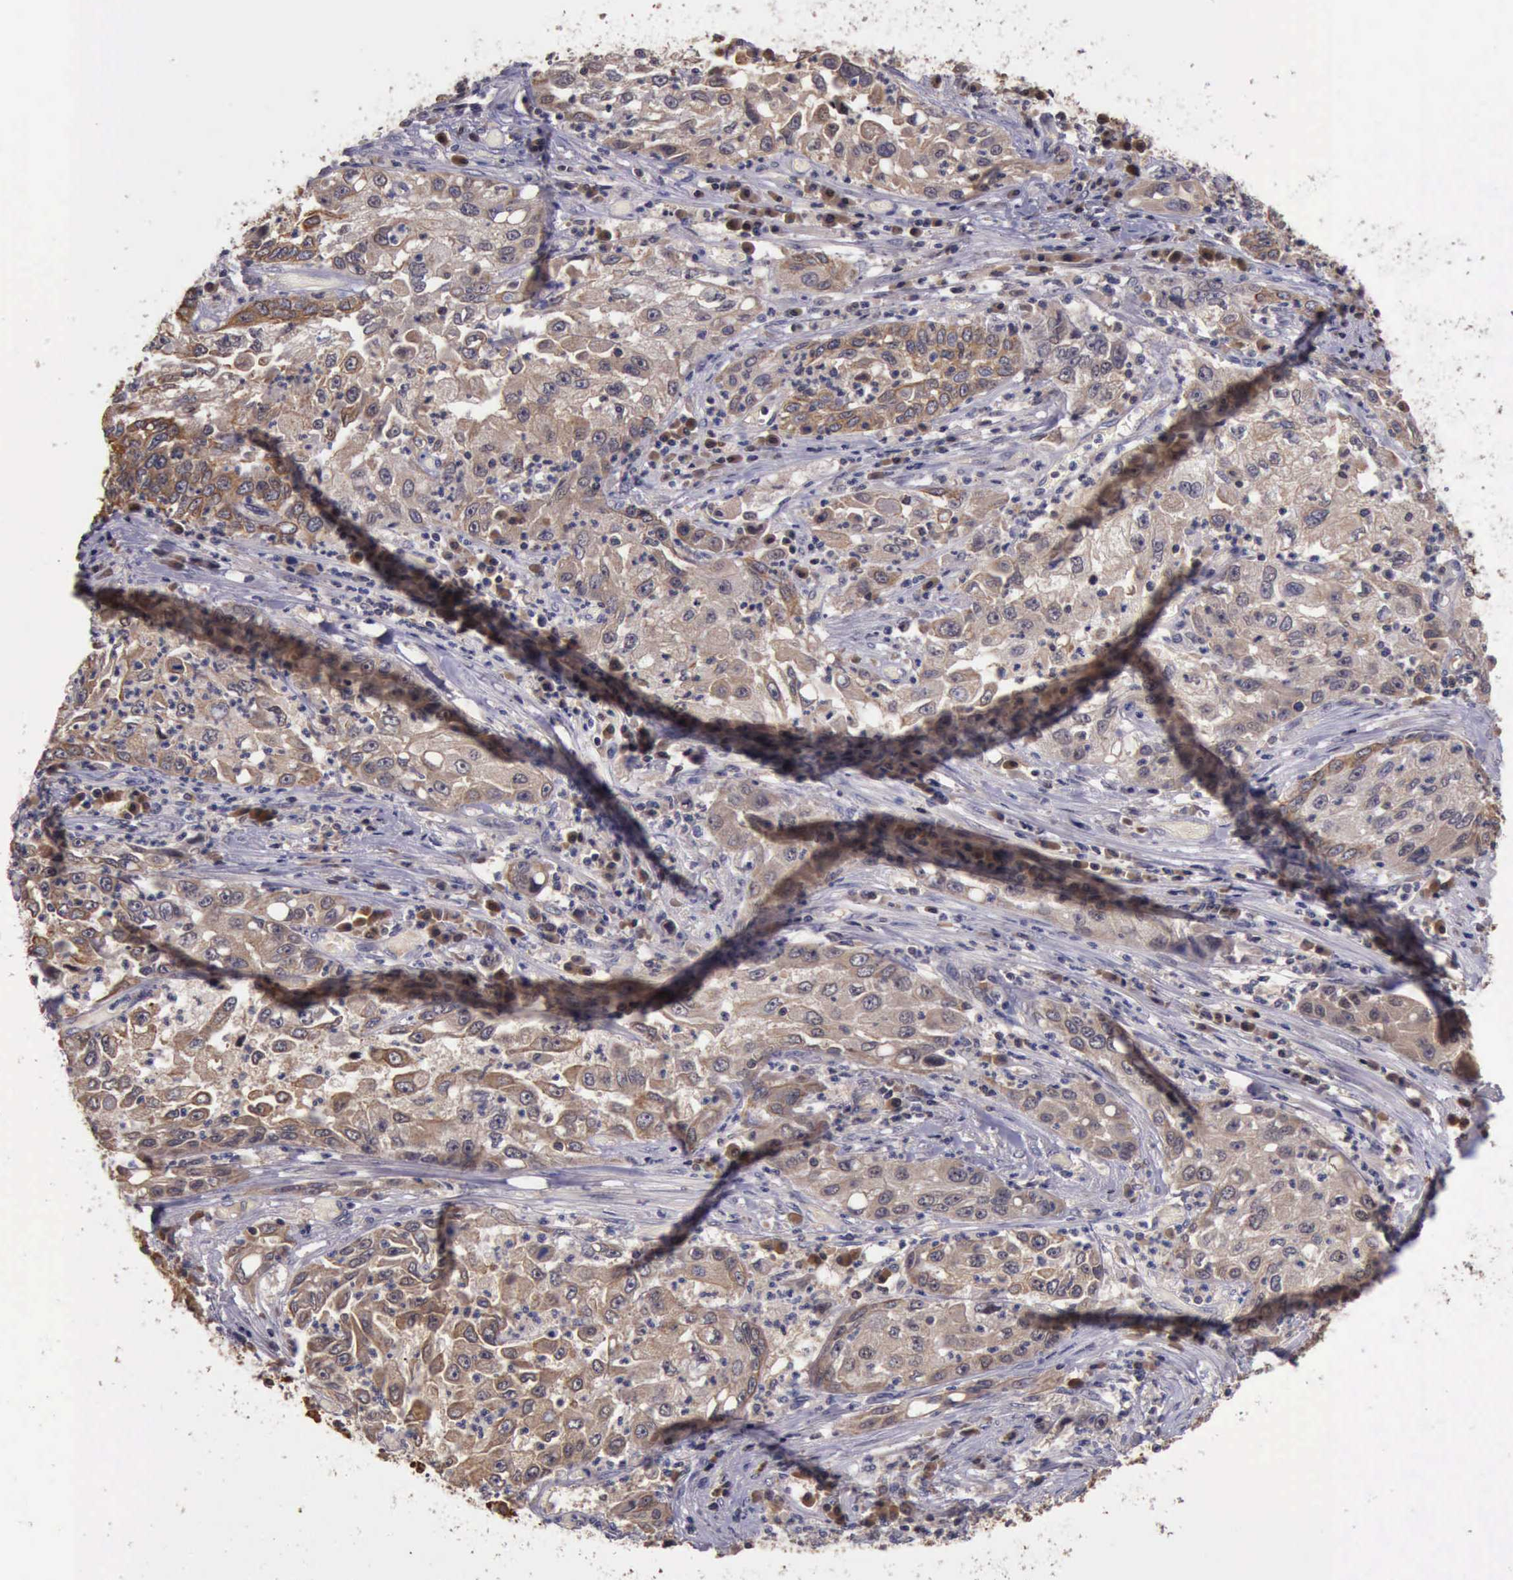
{"staining": {"intensity": "negative", "quantity": "none", "location": "none"}, "tissue": "cervical cancer", "cell_type": "Tumor cells", "image_type": "cancer", "snomed": [{"axis": "morphology", "description": "Squamous cell carcinoma, NOS"}, {"axis": "topography", "description": "Cervix"}], "caption": "IHC micrograph of neoplastic tissue: human cervical cancer stained with DAB (3,3'-diaminobenzidine) shows no significant protein expression in tumor cells.", "gene": "RAB39B", "patient": {"sex": "female", "age": 36}}